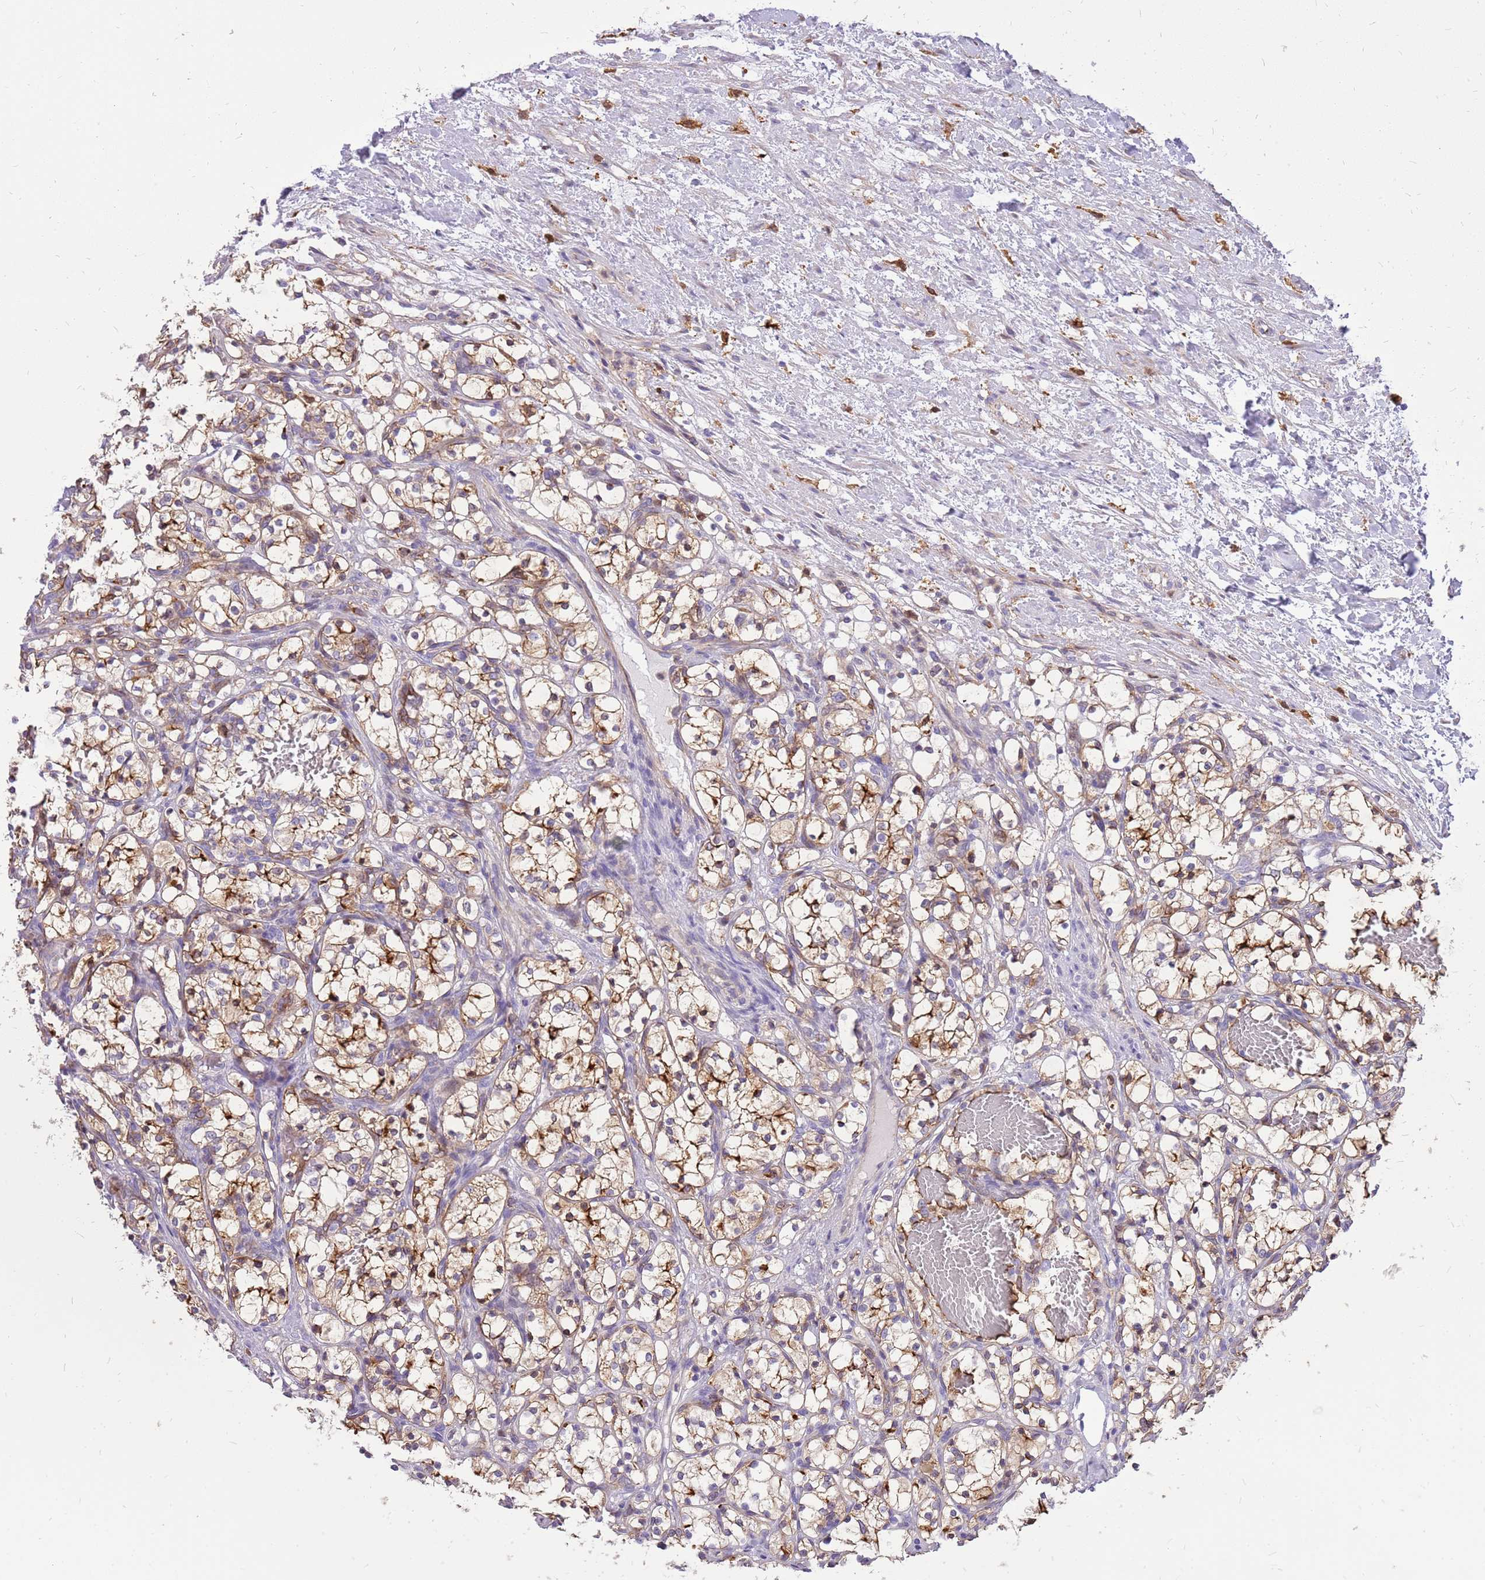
{"staining": {"intensity": "moderate", "quantity": ">75%", "location": "cytoplasmic/membranous"}, "tissue": "renal cancer", "cell_type": "Tumor cells", "image_type": "cancer", "snomed": [{"axis": "morphology", "description": "Adenocarcinoma, NOS"}, {"axis": "topography", "description": "Kidney"}], "caption": "Immunohistochemical staining of renal cancer (adenocarcinoma) reveals moderate cytoplasmic/membranous protein positivity in about >75% of tumor cells. Immunohistochemistry (ihc) stains the protein in brown and the nuclei are stained blue.", "gene": "WDR90", "patient": {"sex": "female", "age": 69}}